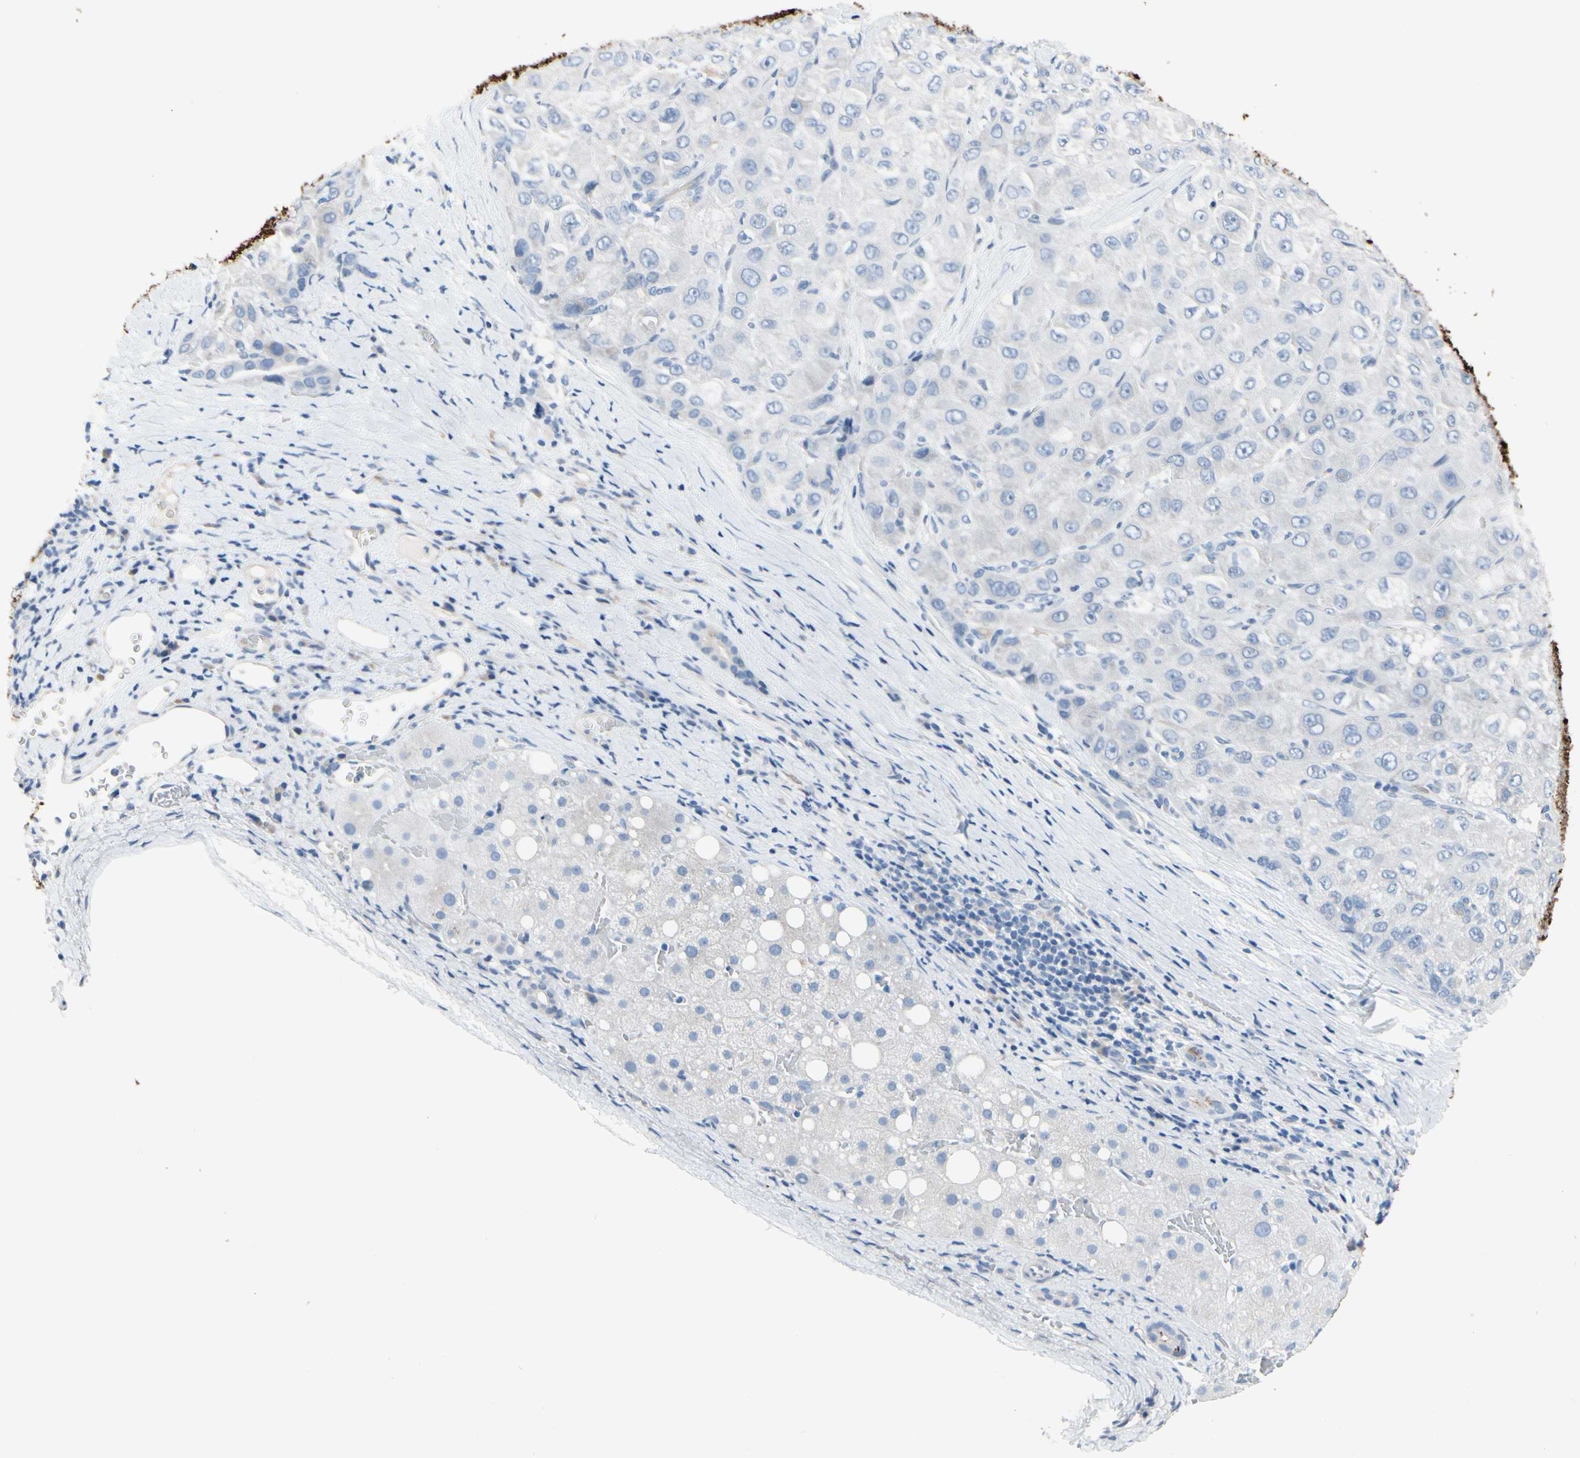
{"staining": {"intensity": "negative", "quantity": "none", "location": "none"}, "tissue": "liver cancer", "cell_type": "Tumor cells", "image_type": "cancer", "snomed": [{"axis": "morphology", "description": "Carcinoma, Hepatocellular, NOS"}, {"axis": "topography", "description": "Liver"}], "caption": "Immunohistochemistry histopathology image of liver hepatocellular carcinoma stained for a protein (brown), which reveals no positivity in tumor cells.", "gene": "MUC5B", "patient": {"sex": "male", "age": 80}}